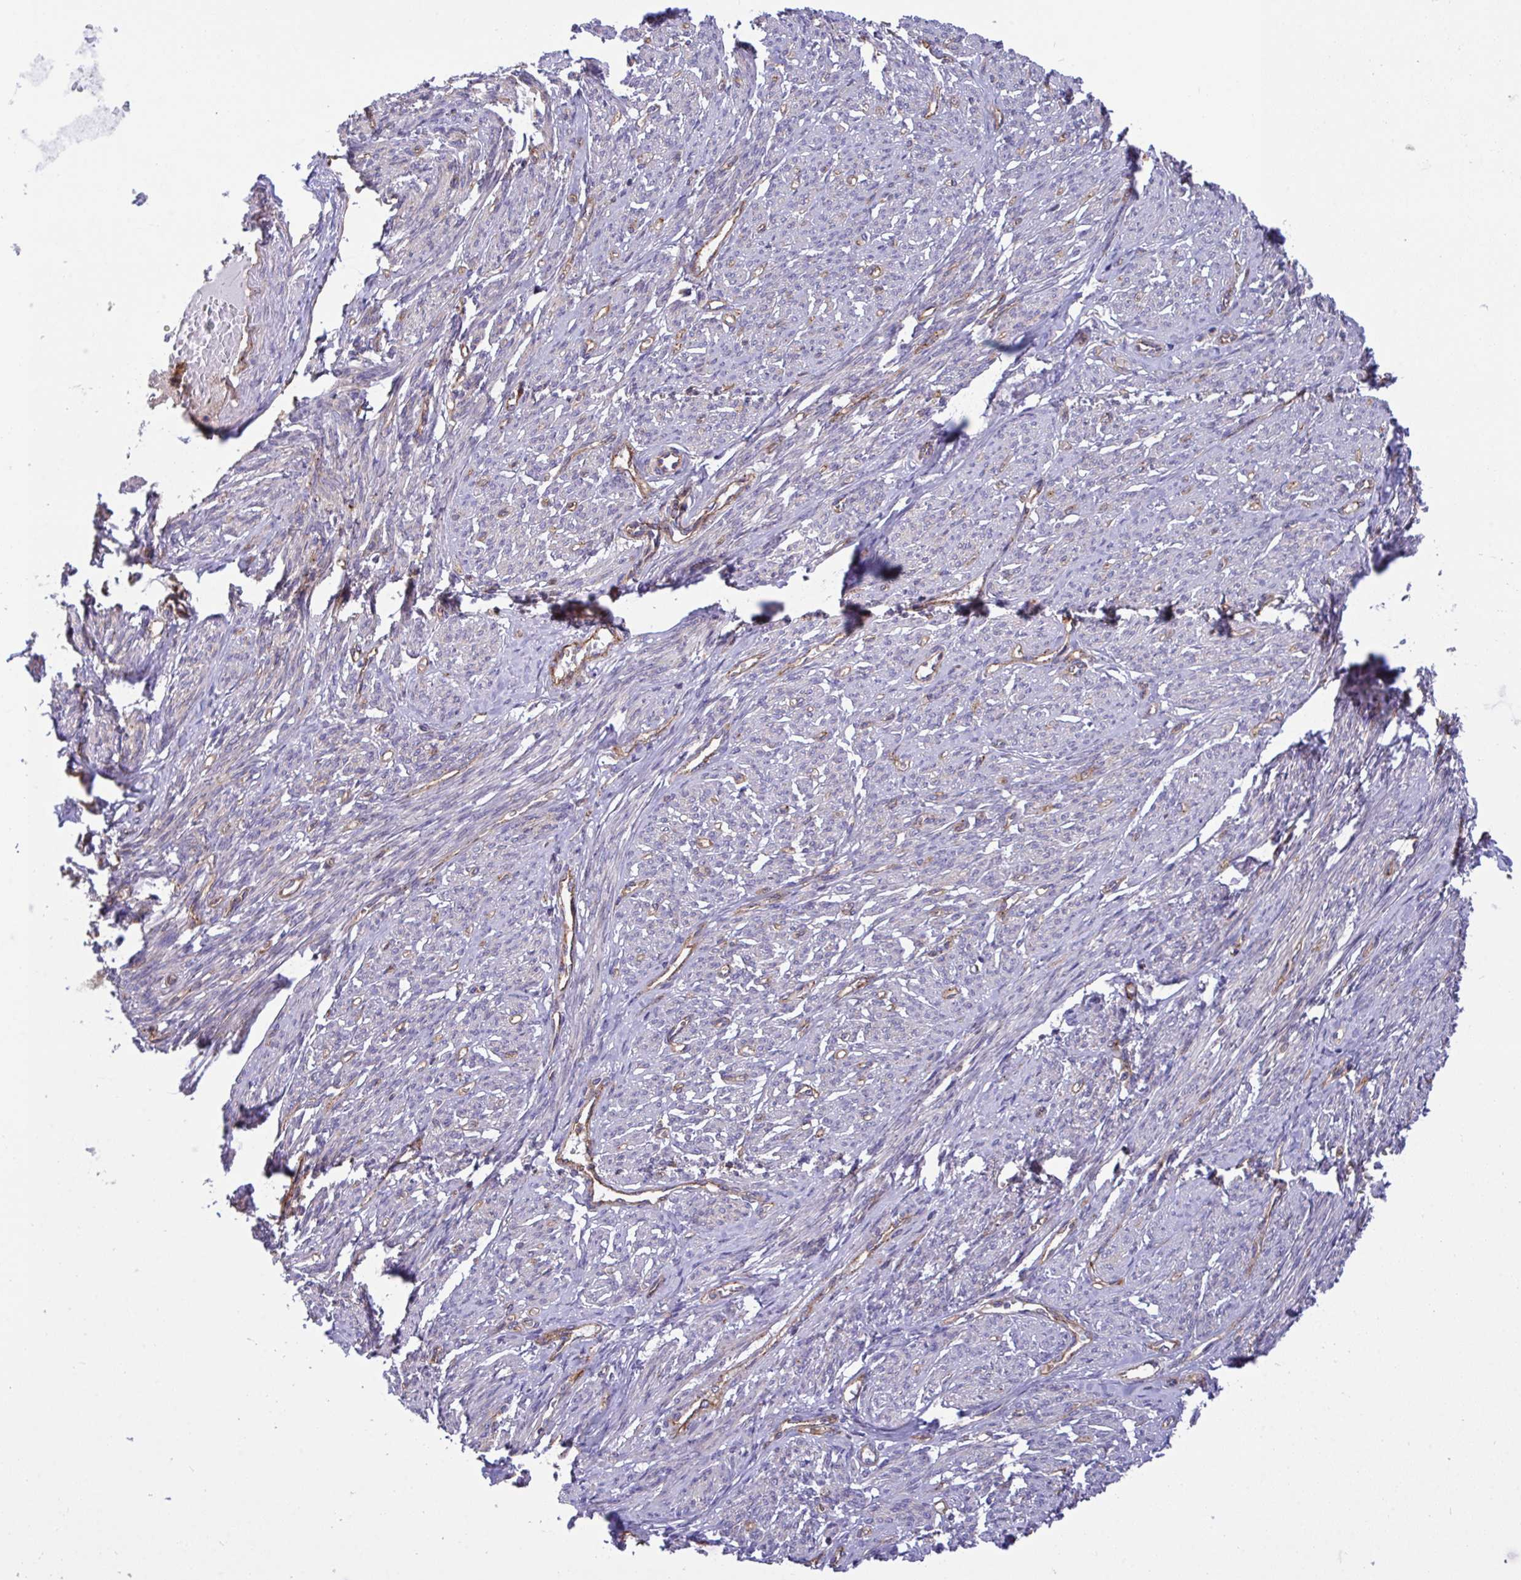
{"staining": {"intensity": "negative", "quantity": "none", "location": "none"}, "tissue": "smooth muscle", "cell_type": "Smooth muscle cells", "image_type": "normal", "snomed": [{"axis": "morphology", "description": "Normal tissue, NOS"}, {"axis": "topography", "description": "Smooth muscle"}], "caption": "Immunohistochemistry image of unremarkable smooth muscle: smooth muscle stained with DAB (3,3'-diaminobenzidine) reveals no significant protein expression in smooth muscle cells. (Stains: DAB (3,3'-diaminobenzidine) immunohistochemistry (IHC) with hematoxylin counter stain, Microscopy: brightfield microscopy at high magnification).", "gene": "C4orf36", "patient": {"sex": "female", "age": 65}}